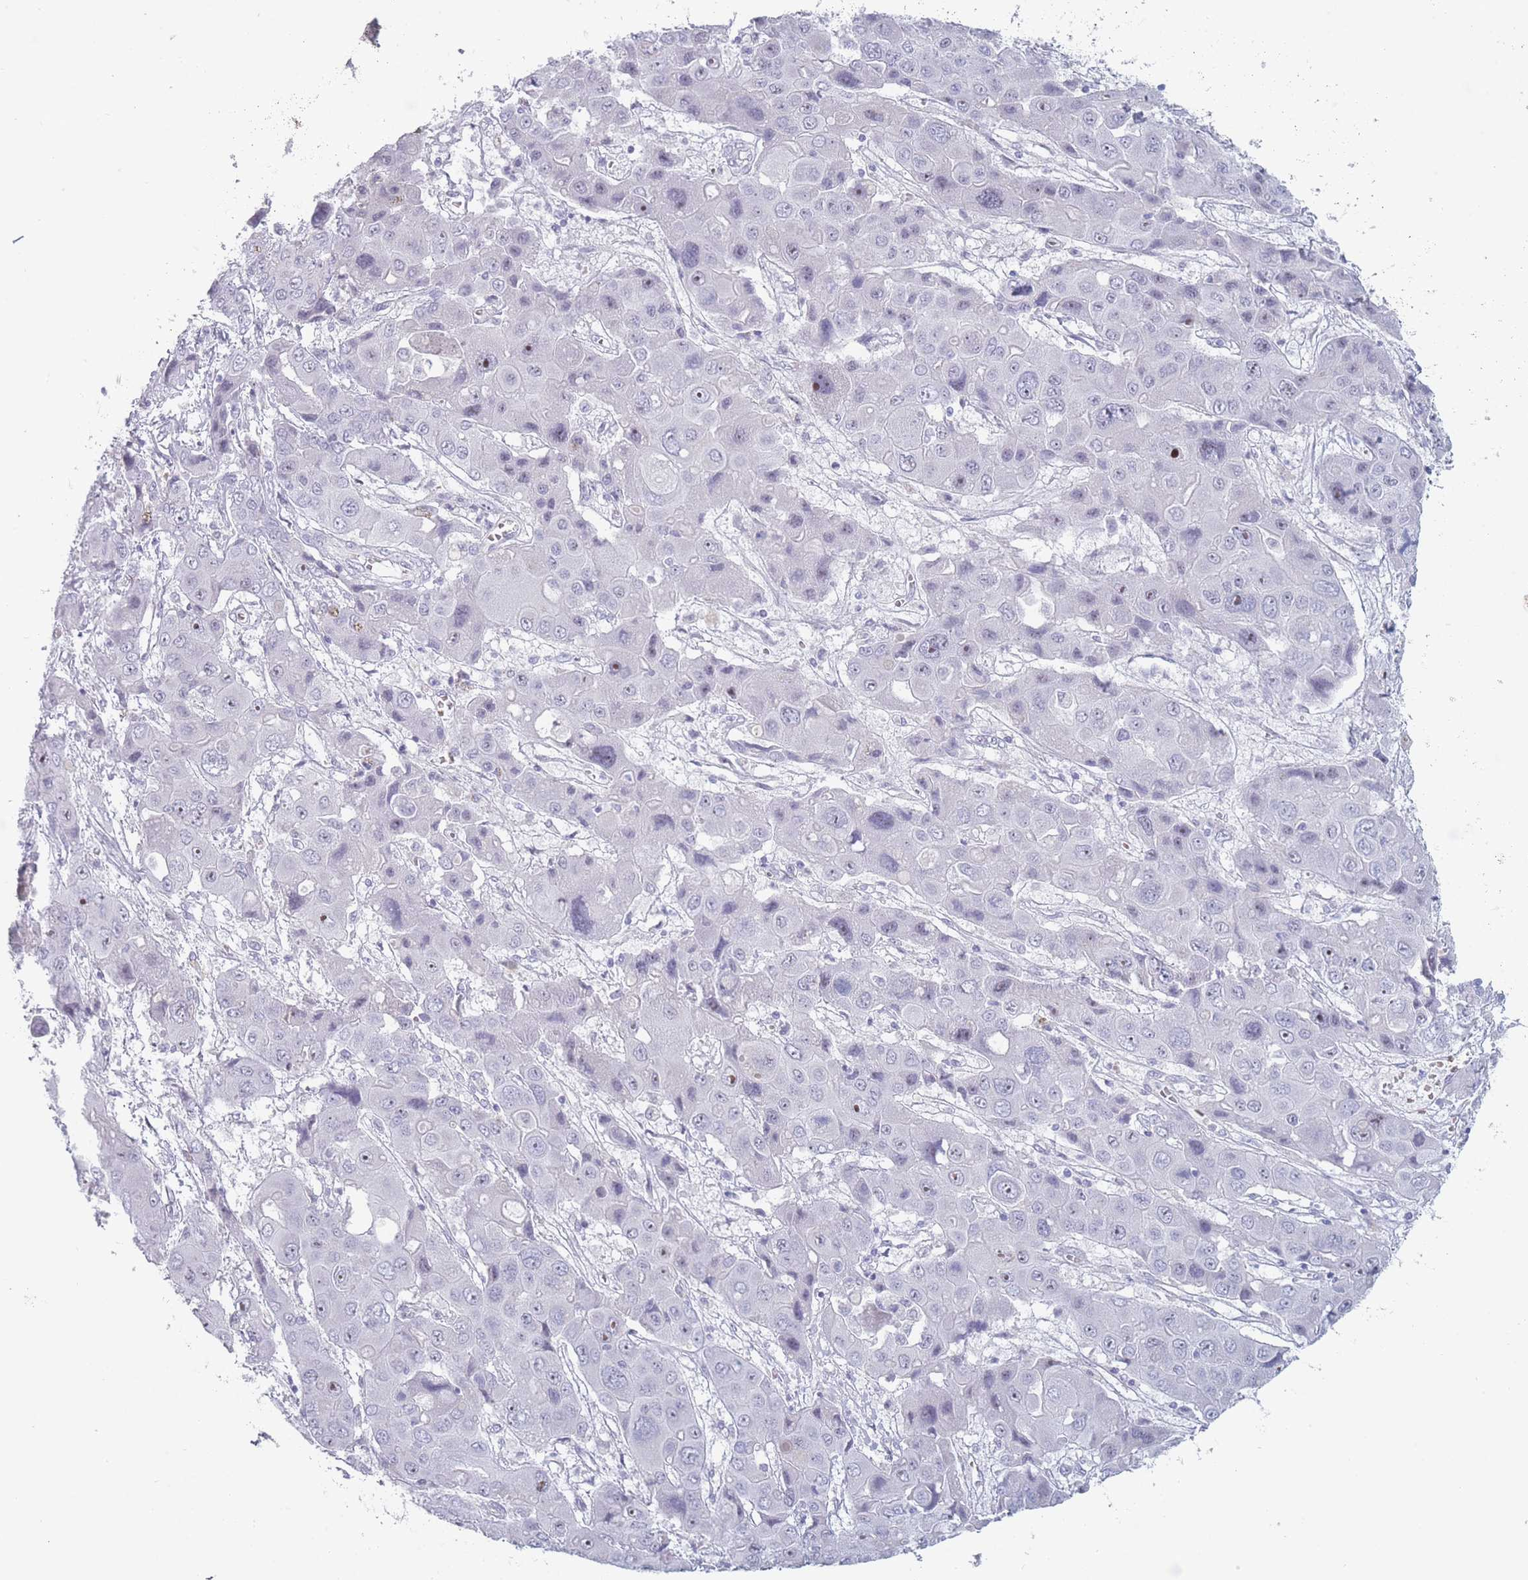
{"staining": {"intensity": "moderate", "quantity": "<25%", "location": "nuclear"}, "tissue": "liver cancer", "cell_type": "Tumor cells", "image_type": "cancer", "snomed": [{"axis": "morphology", "description": "Cholangiocarcinoma"}, {"axis": "topography", "description": "Liver"}], "caption": "A low amount of moderate nuclear expression is seen in approximately <25% of tumor cells in cholangiocarcinoma (liver) tissue.", "gene": "ROS1", "patient": {"sex": "male", "age": 67}}